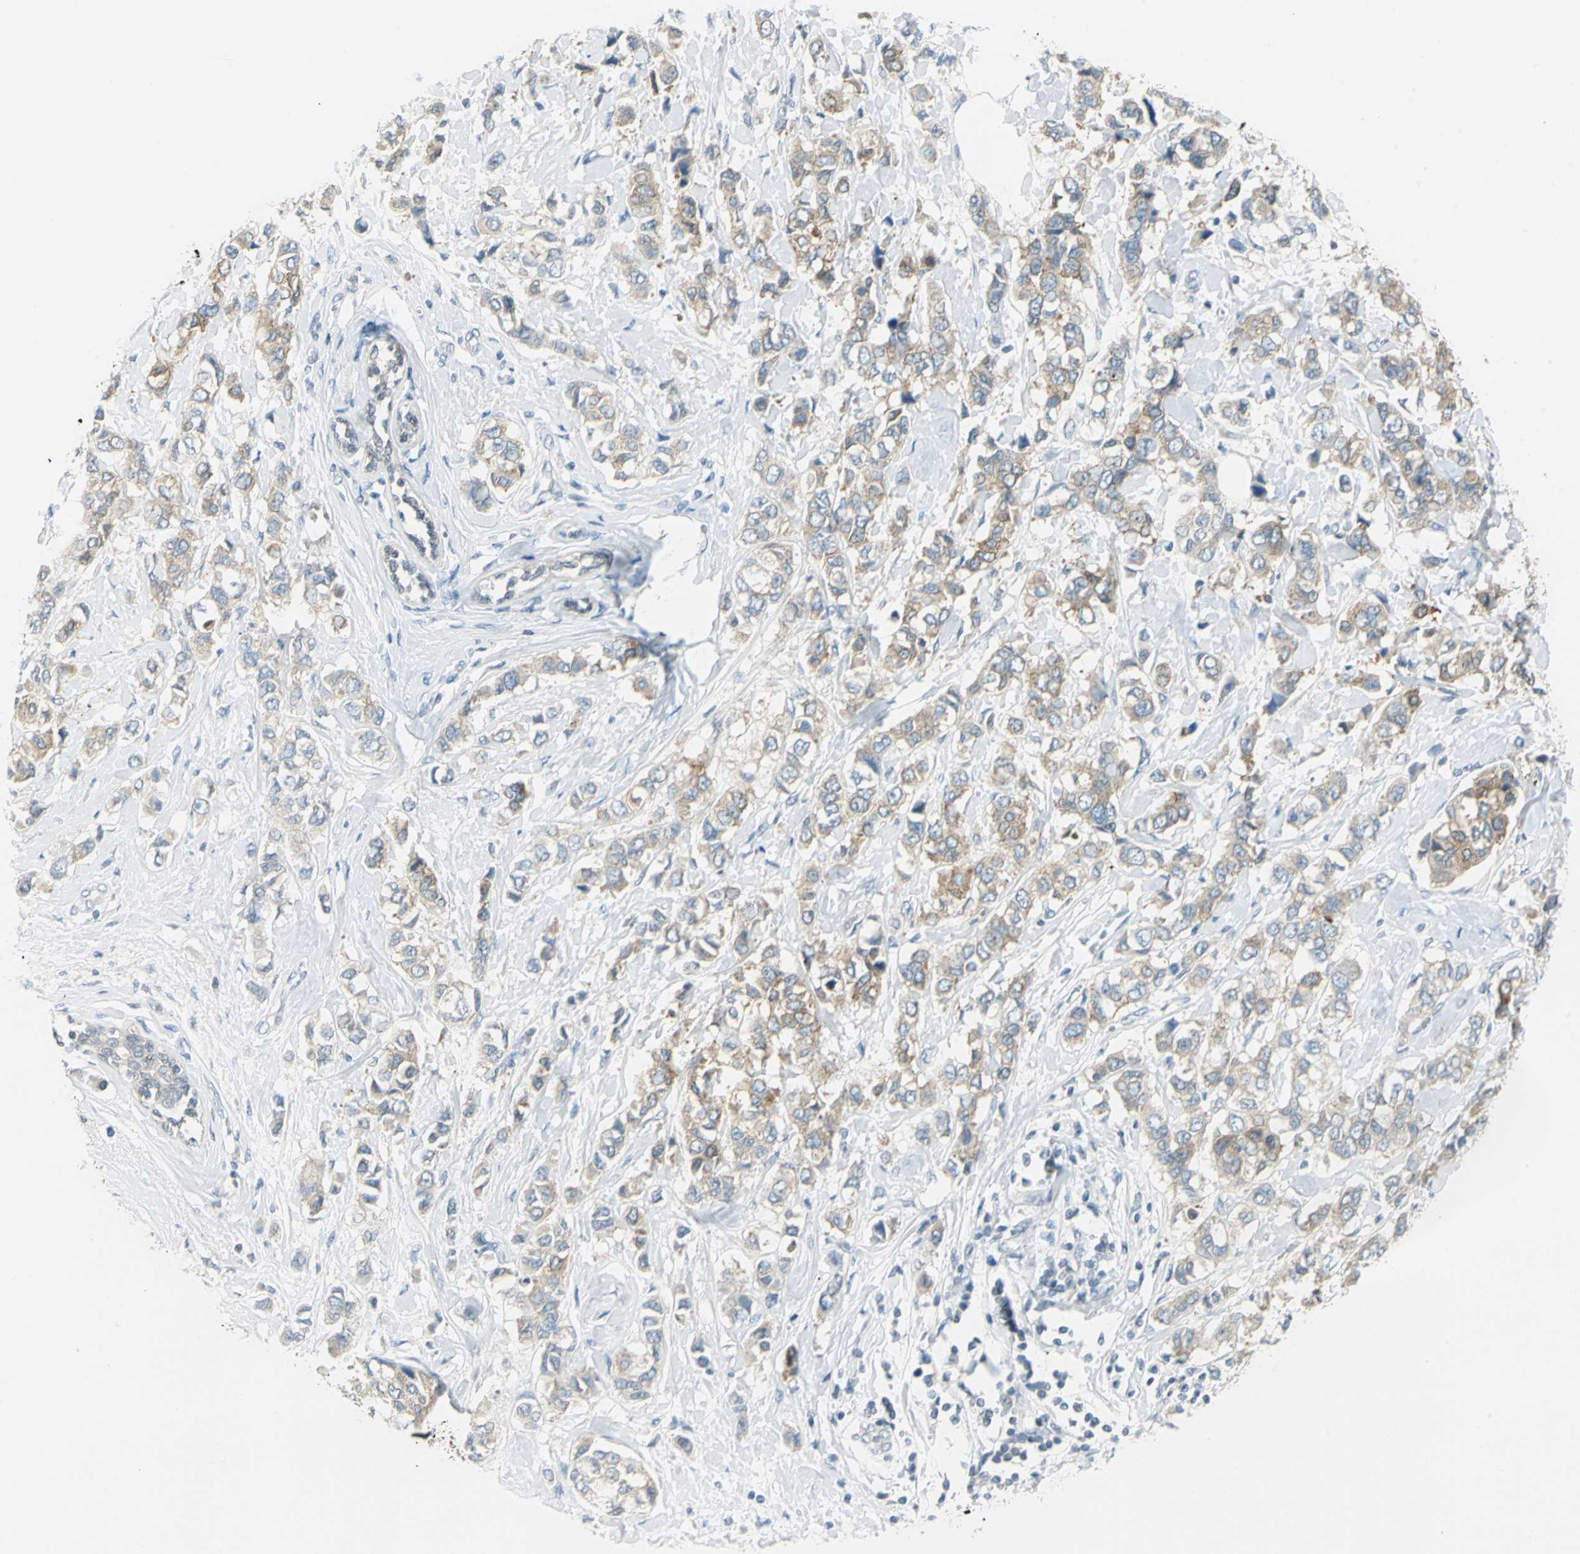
{"staining": {"intensity": "weak", "quantity": ">75%", "location": "cytoplasmic/membranous"}, "tissue": "breast cancer", "cell_type": "Tumor cells", "image_type": "cancer", "snomed": [{"axis": "morphology", "description": "Duct carcinoma"}, {"axis": "topography", "description": "Breast"}], "caption": "High-magnification brightfield microscopy of breast cancer stained with DAB (3,3'-diaminobenzidine) (brown) and counterstained with hematoxylin (blue). tumor cells exhibit weak cytoplasmic/membranous positivity is present in approximately>75% of cells. Nuclei are stained in blue.", "gene": "ALDOA", "patient": {"sex": "female", "age": 50}}